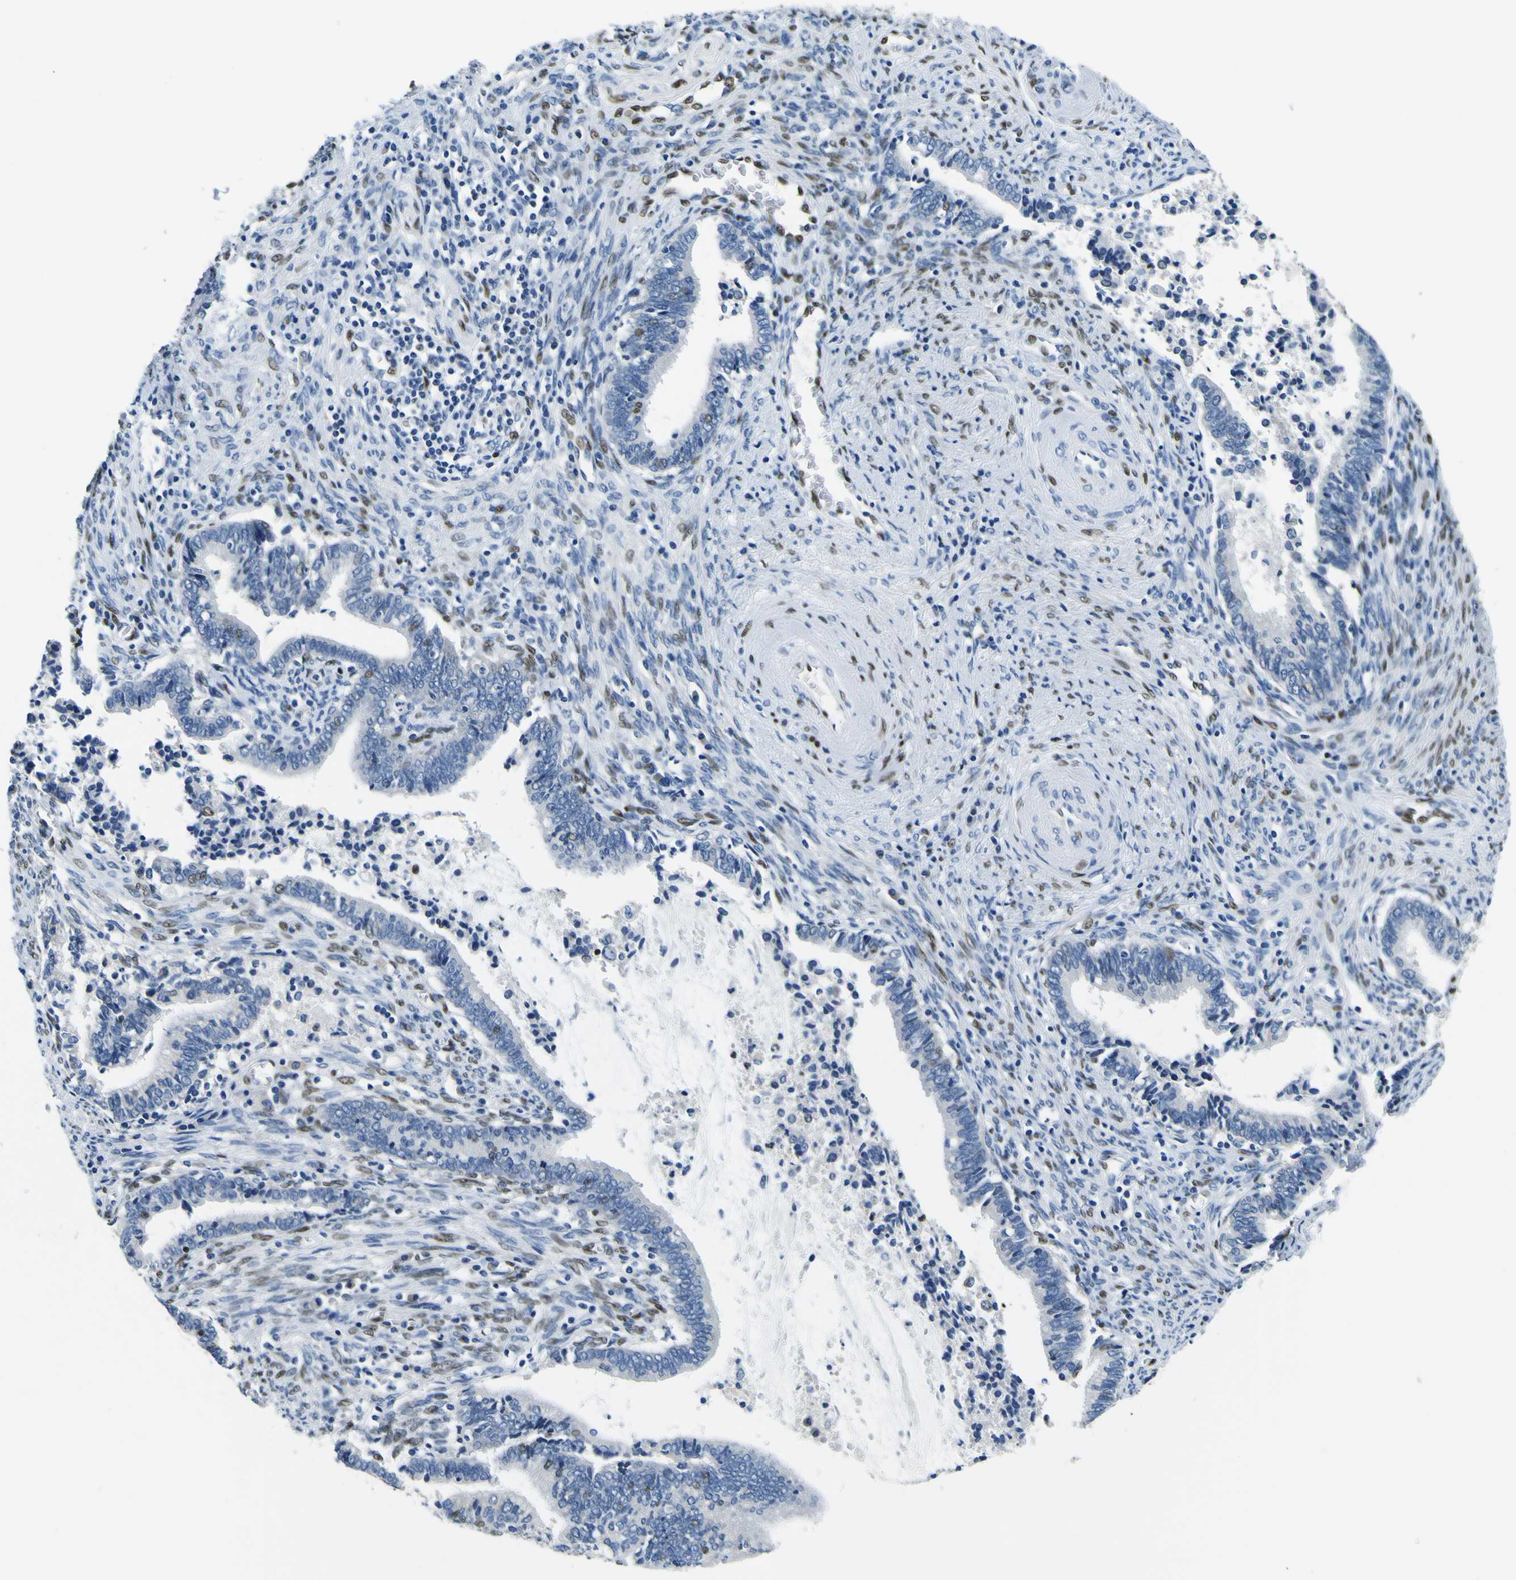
{"staining": {"intensity": "weak", "quantity": "<25%", "location": "nuclear"}, "tissue": "cervical cancer", "cell_type": "Tumor cells", "image_type": "cancer", "snomed": [{"axis": "morphology", "description": "Adenocarcinoma, NOS"}, {"axis": "topography", "description": "Cervix"}], "caption": "The histopathology image shows no significant expression in tumor cells of cervical cancer (adenocarcinoma). (DAB IHC, high magnification).", "gene": "SP1", "patient": {"sex": "female", "age": 44}}